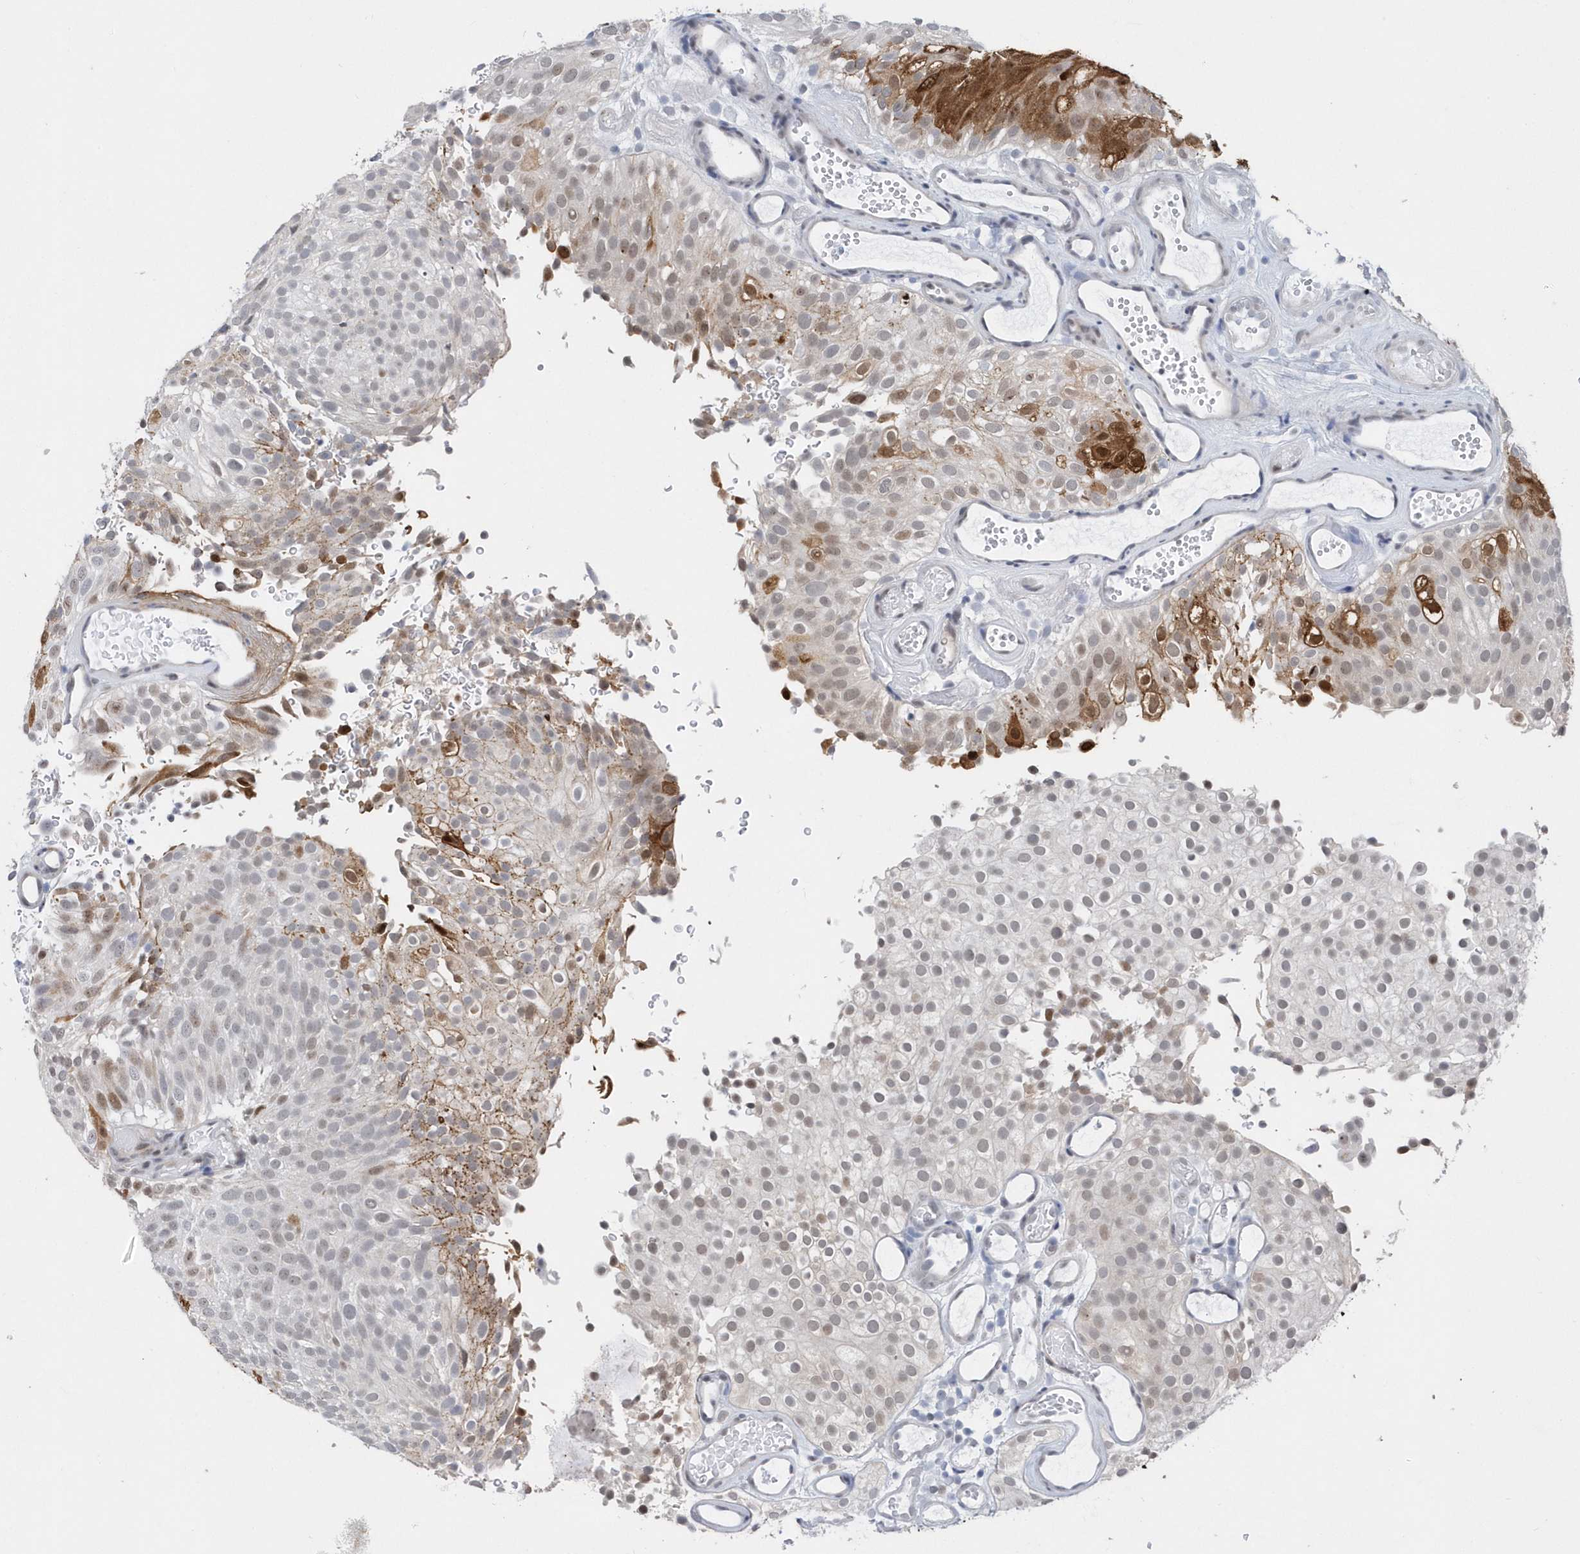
{"staining": {"intensity": "moderate", "quantity": "<25%", "location": "cytoplasmic/membranous,nuclear"}, "tissue": "urothelial cancer", "cell_type": "Tumor cells", "image_type": "cancer", "snomed": [{"axis": "morphology", "description": "Urothelial carcinoma, Low grade"}, {"axis": "topography", "description": "Urinary bladder"}], "caption": "Immunohistochemical staining of low-grade urothelial carcinoma exhibits low levels of moderate cytoplasmic/membranous and nuclear protein positivity in about <25% of tumor cells.", "gene": "RPP30", "patient": {"sex": "male", "age": 78}}